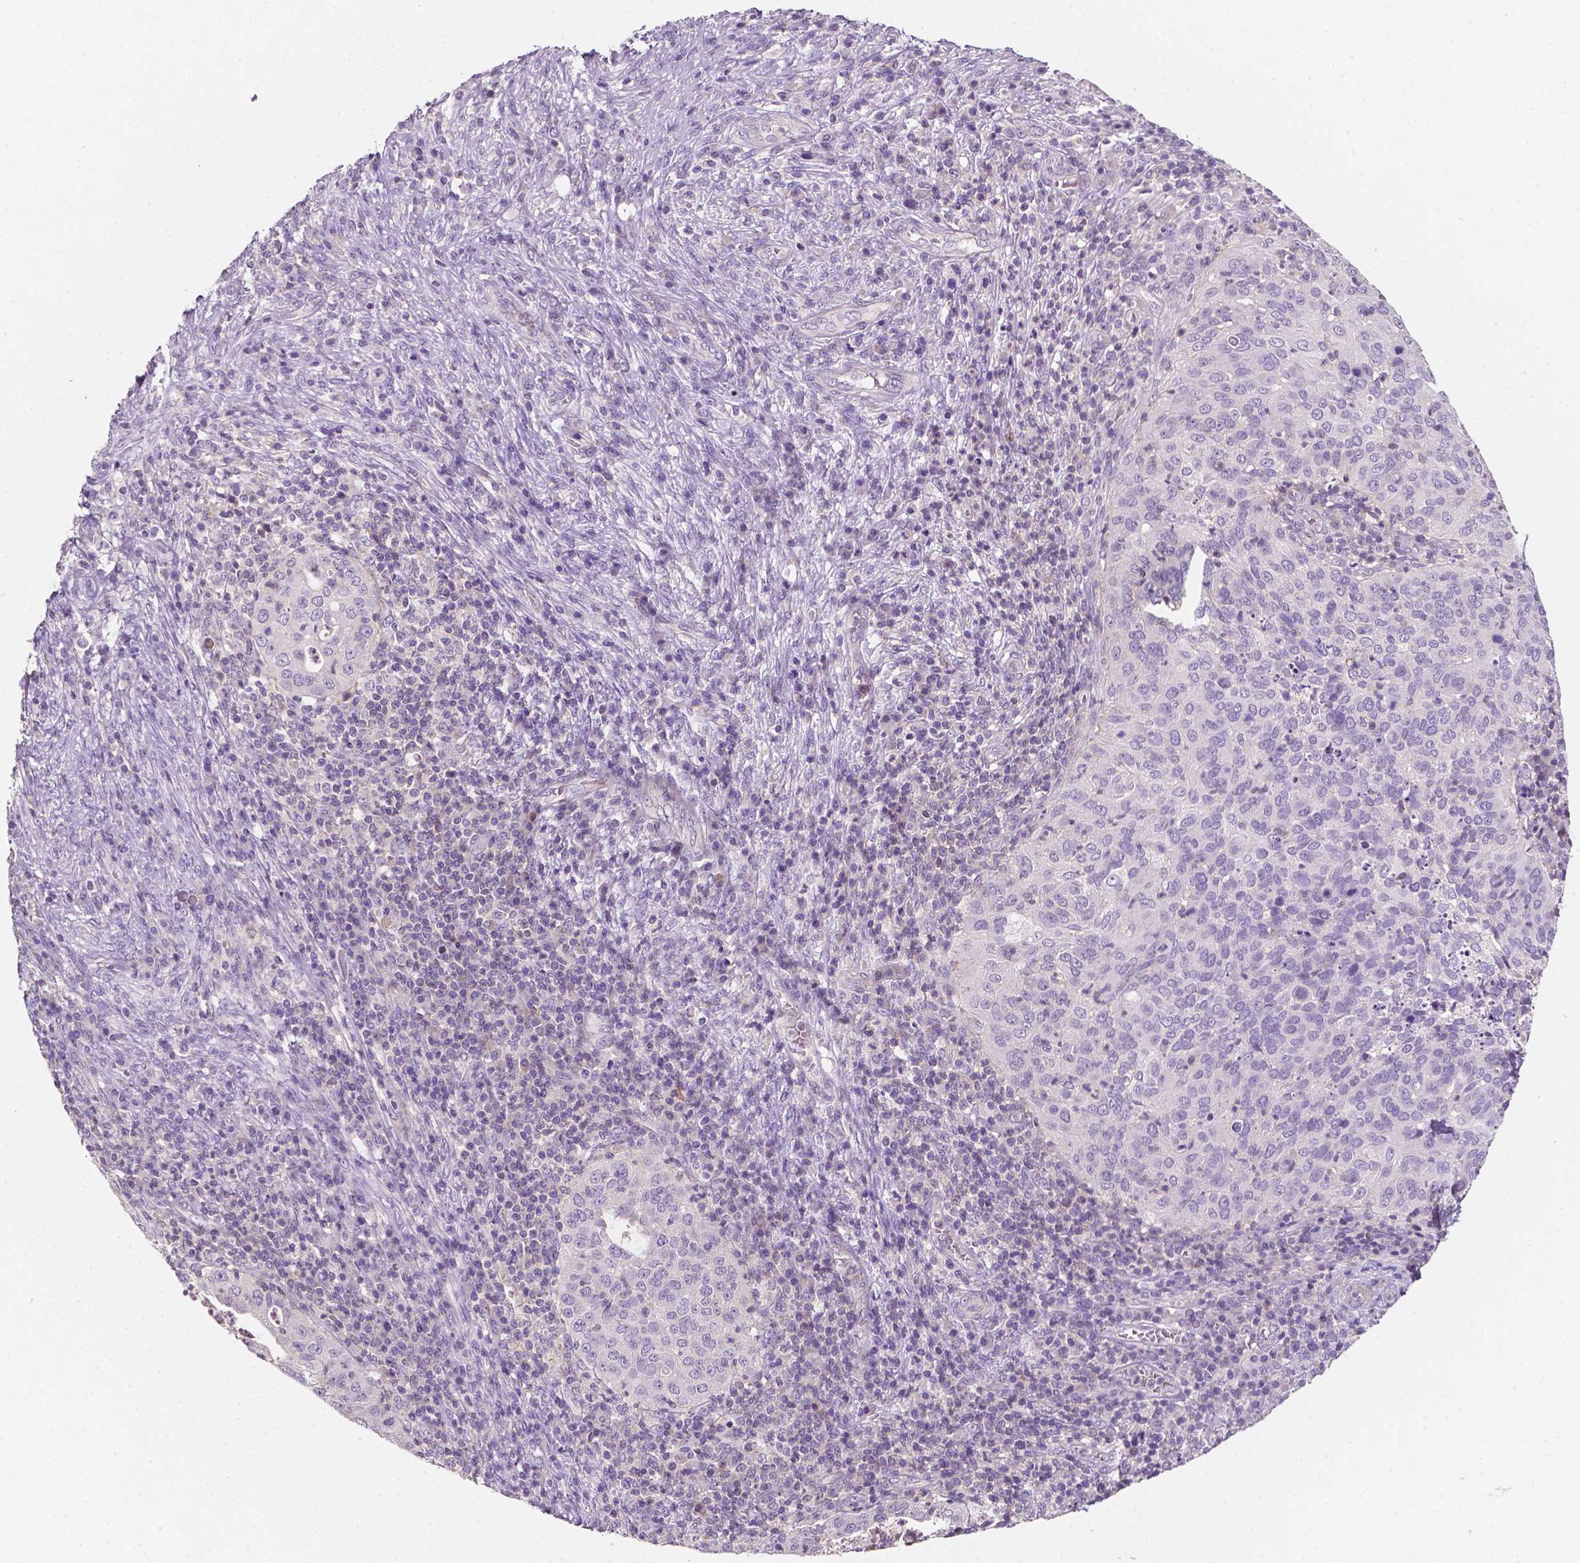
{"staining": {"intensity": "negative", "quantity": "none", "location": "none"}, "tissue": "cervical cancer", "cell_type": "Tumor cells", "image_type": "cancer", "snomed": [{"axis": "morphology", "description": "Squamous cell carcinoma, NOS"}, {"axis": "topography", "description": "Cervix"}], "caption": "This is a photomicrograph of immunohistochemistry staining of cervical squamous cell carcinoma, which shows no staining in tumor cells.", "gene": "EGFR", "patient": {"sex": "female", "age": 39}}